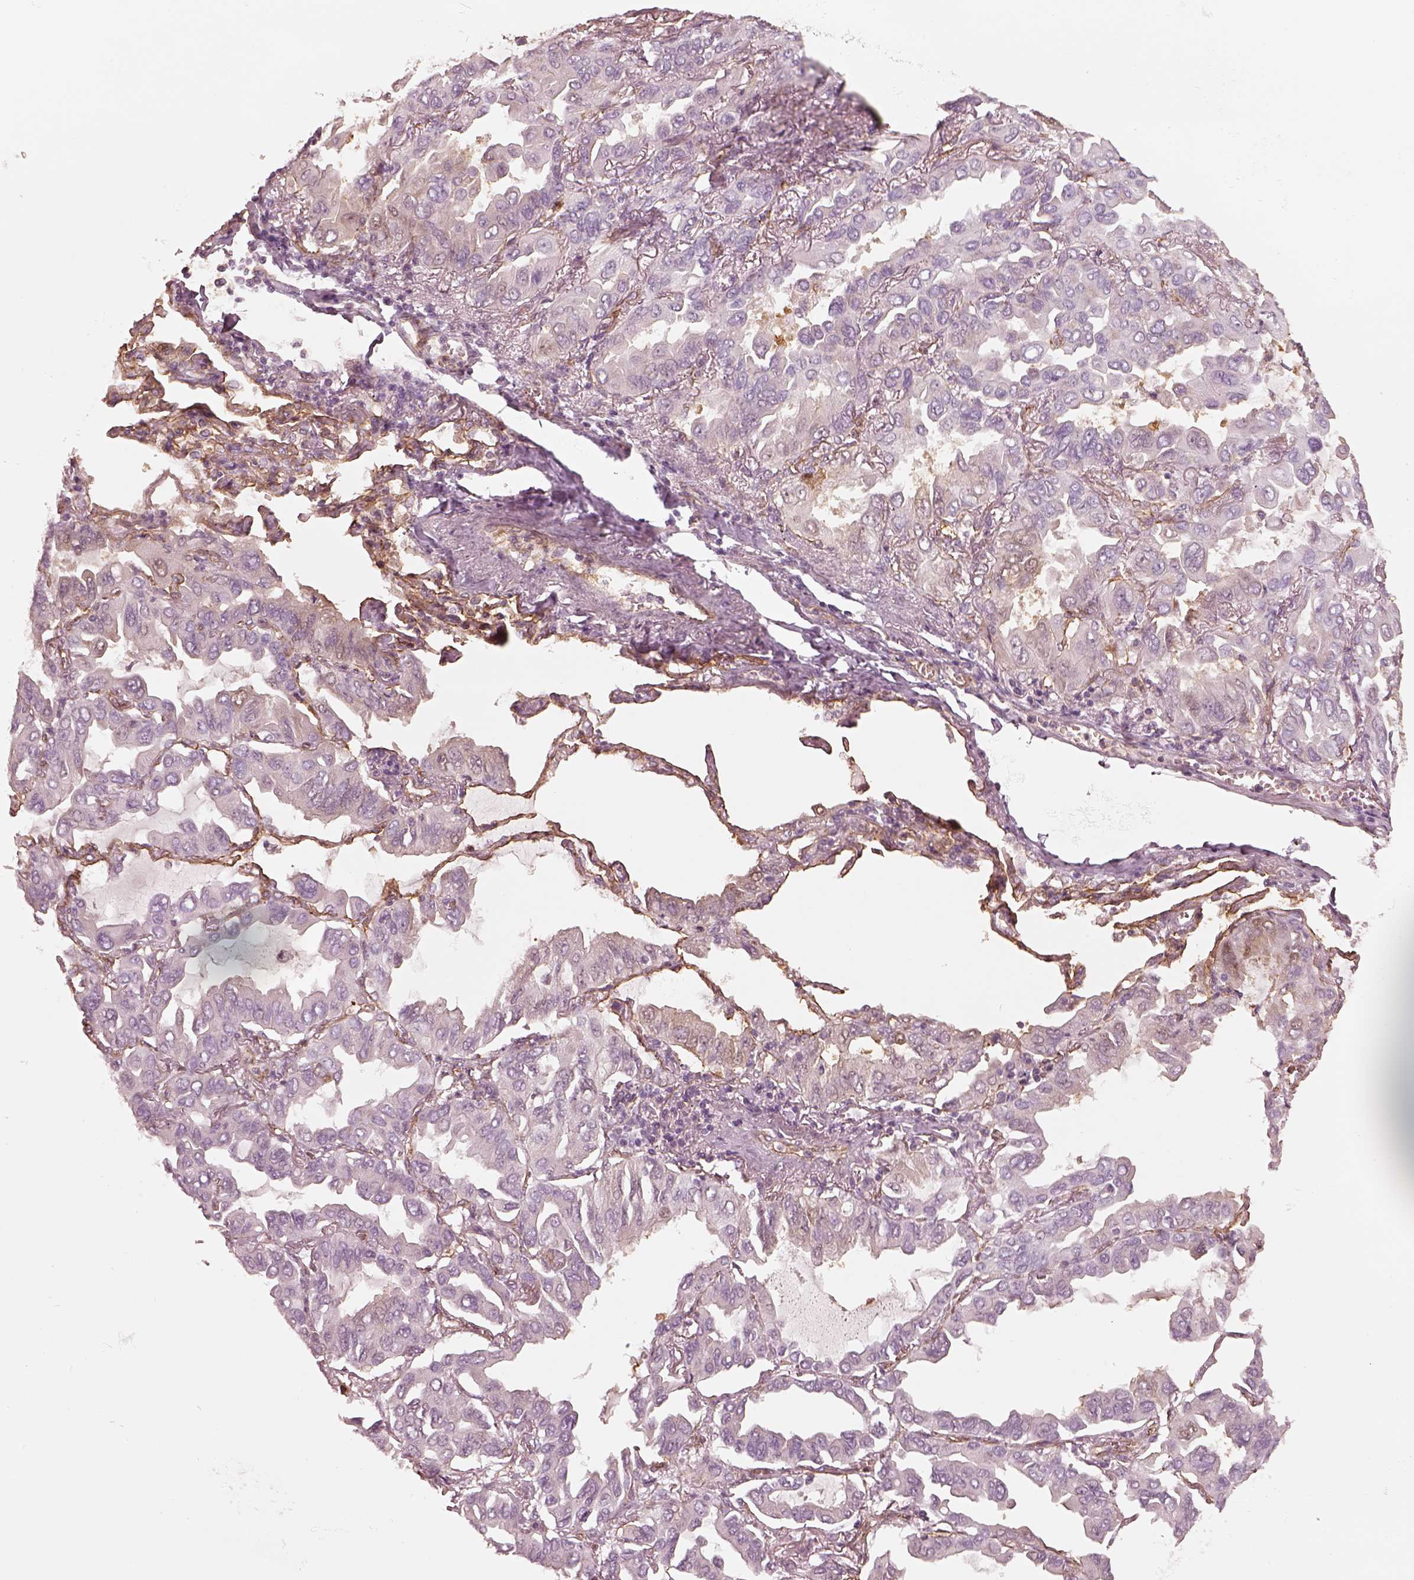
{"staining": {"intensity": "negative", "quantity": "none", "location": "none"}, "tissue": "lung cancer", "cell_type": "Tumor cells", "image_type": "cancer", "snomed": [{"axis": "morphology", "description": "Adenocarcinoma, NOS"}, {"axis": "topography", "description": "Lung"}], "caption": "This is a photomicrograph of IHC staining of lung cancer, which shows no expression in tumor cells.", "gene": "CRYM", "patient": {"sex": "male", "age": 64}}